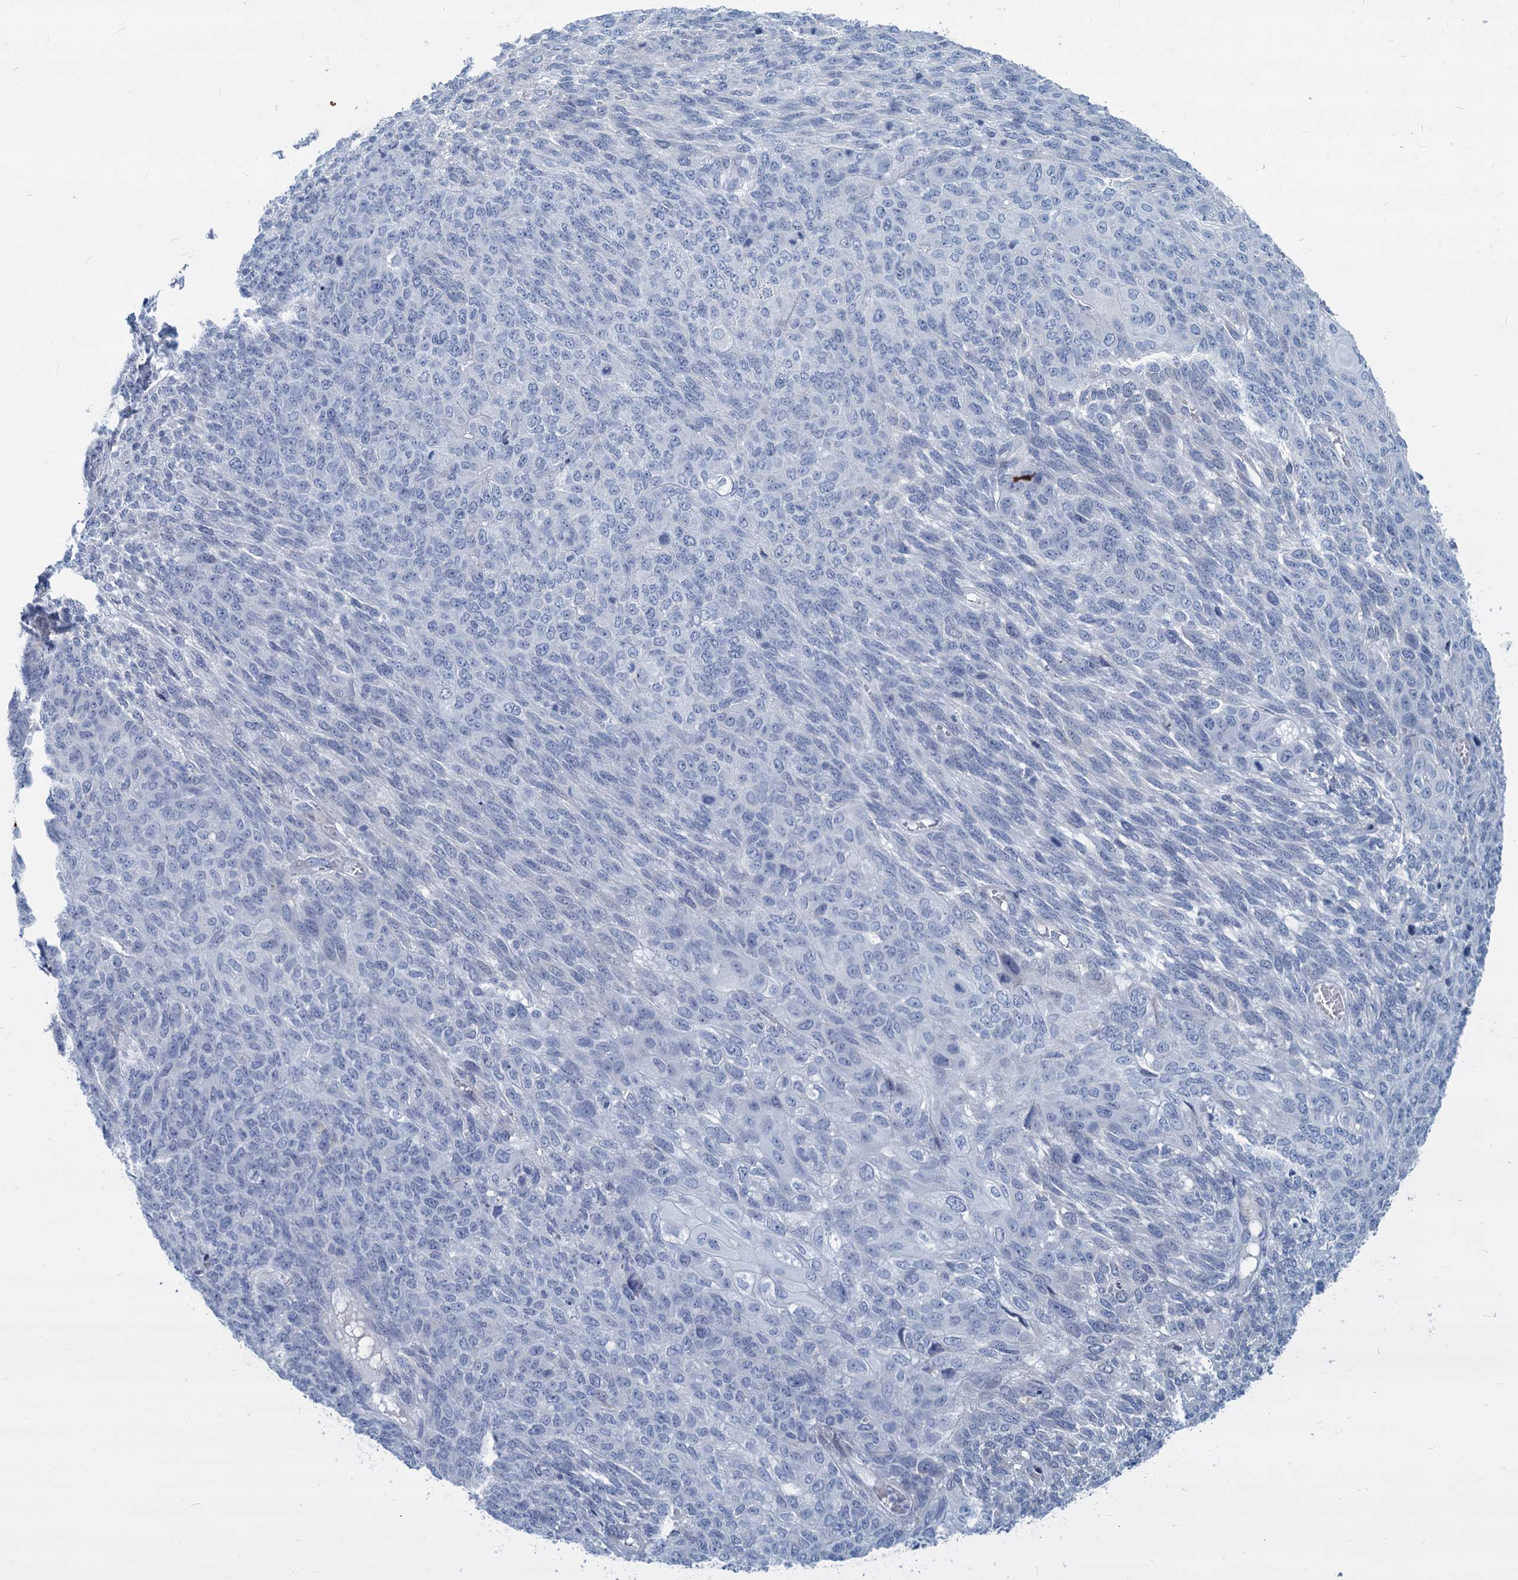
{"staining": {"intensity": "negative", "quantity": "none", "location": "none"}, "tissue": "endometrial cancer", "cell_type": "Tumor cells", "image_type": "cancer", "snomed": [{"axis": "morphology", "description": "Adenocarcinoma, NOS"}, {"axis": "topography", "description": "Endometrium"}], "caption": "Immunohistochemical staining of endometrial adenocarcinoma shows no significant staining in tumor cells.", "gene": "GSTM3", "patient": {"sex": "female", "age": 32}}